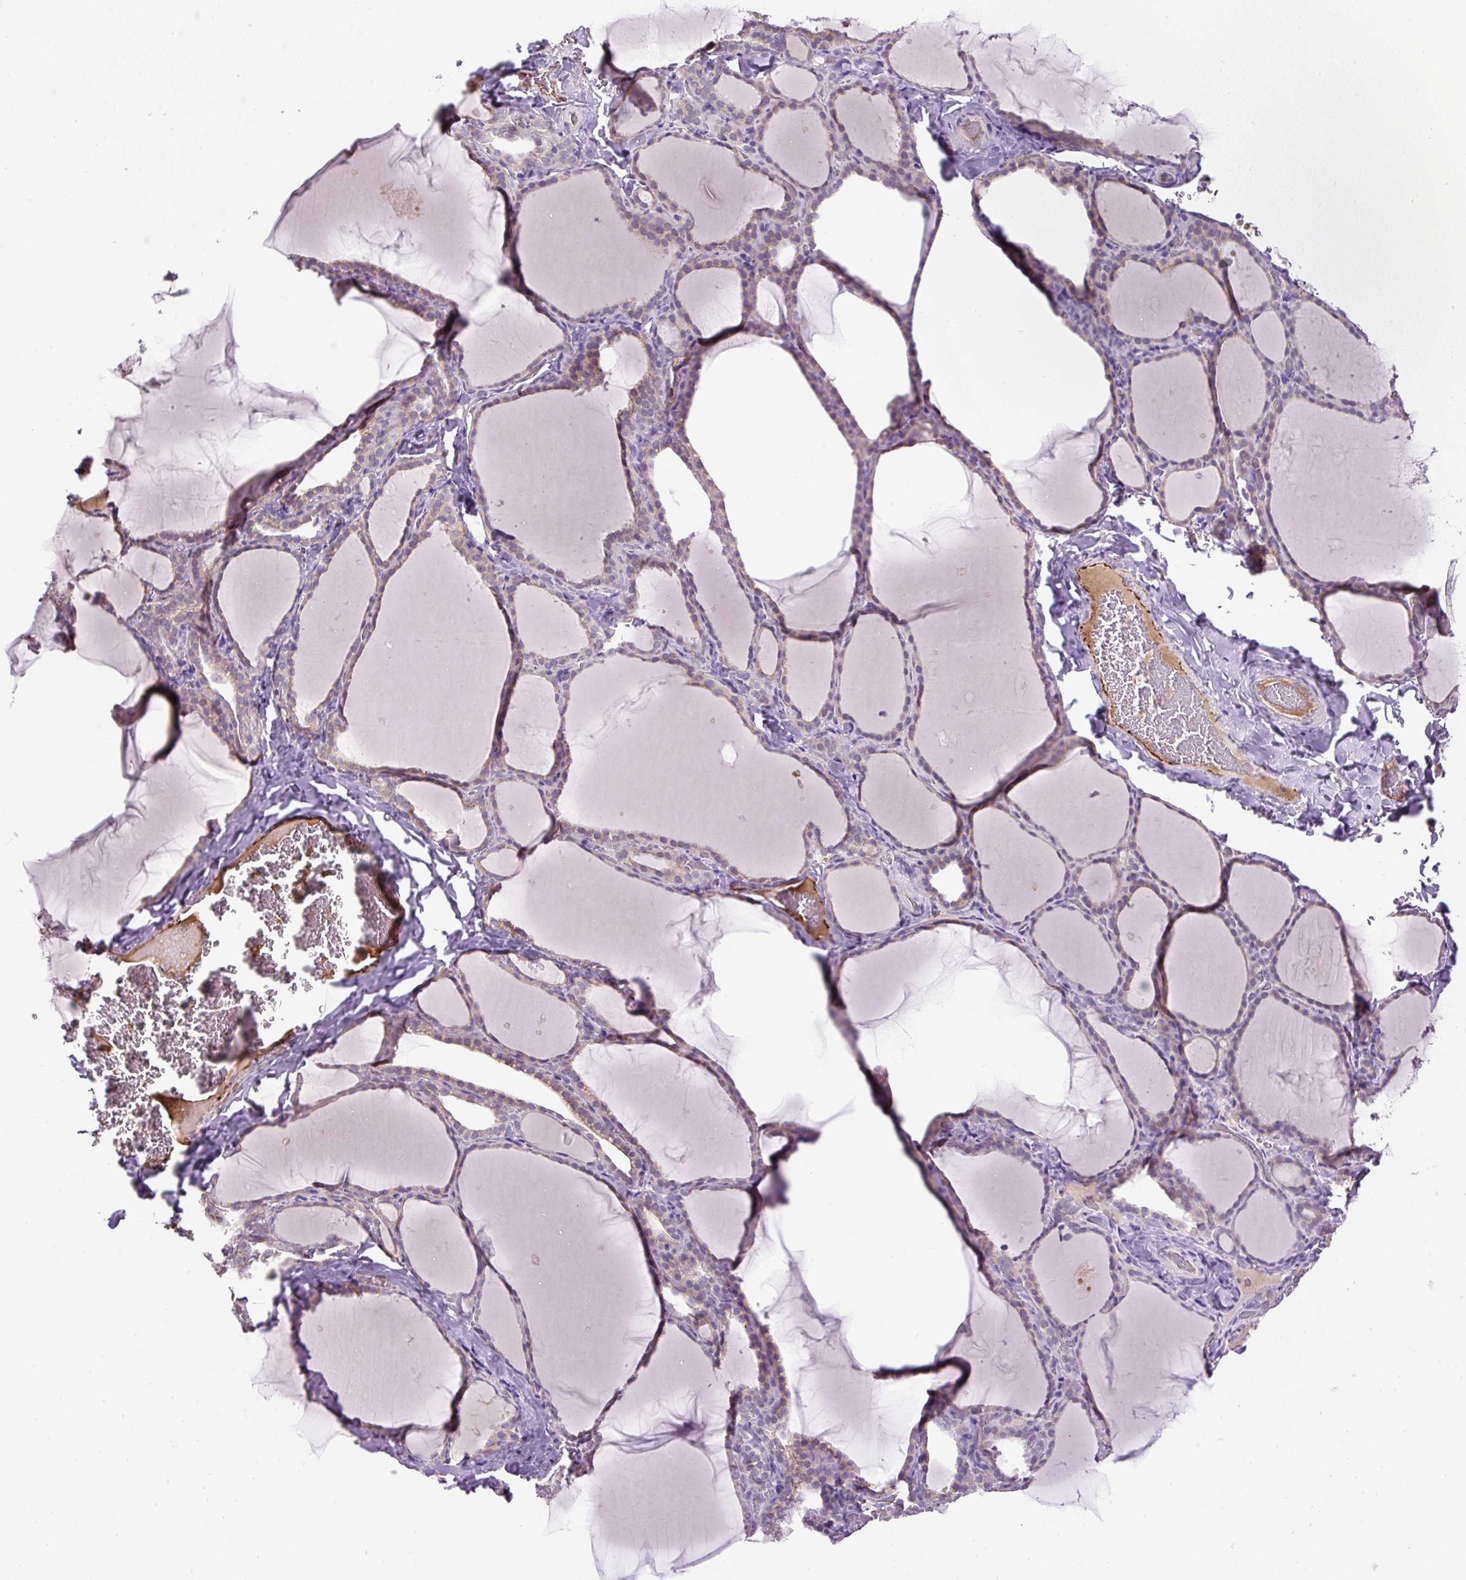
{"staining": {"intensity": "weak", "quantity": "25%-75%", "location": "cytoplasmic/membranous"}, "tissue": "thyroid gland", "cell_type": "Glandular cells", "image_type": "normal", "snomed": [{"axis": "morphology", "description": "Normal tissue, NOS"}, {"axis": "topography", "description": "Thyroid gland"}], "caption": "Immunohistochemical staining of unremarkable human thyroid gland demonstrates weak cytoplasmic/membranous protein expression in approximately 25%-75% of glandular cells.", "gene": "LEFTY1", "patient": {"sex": "female", "age": 22}}